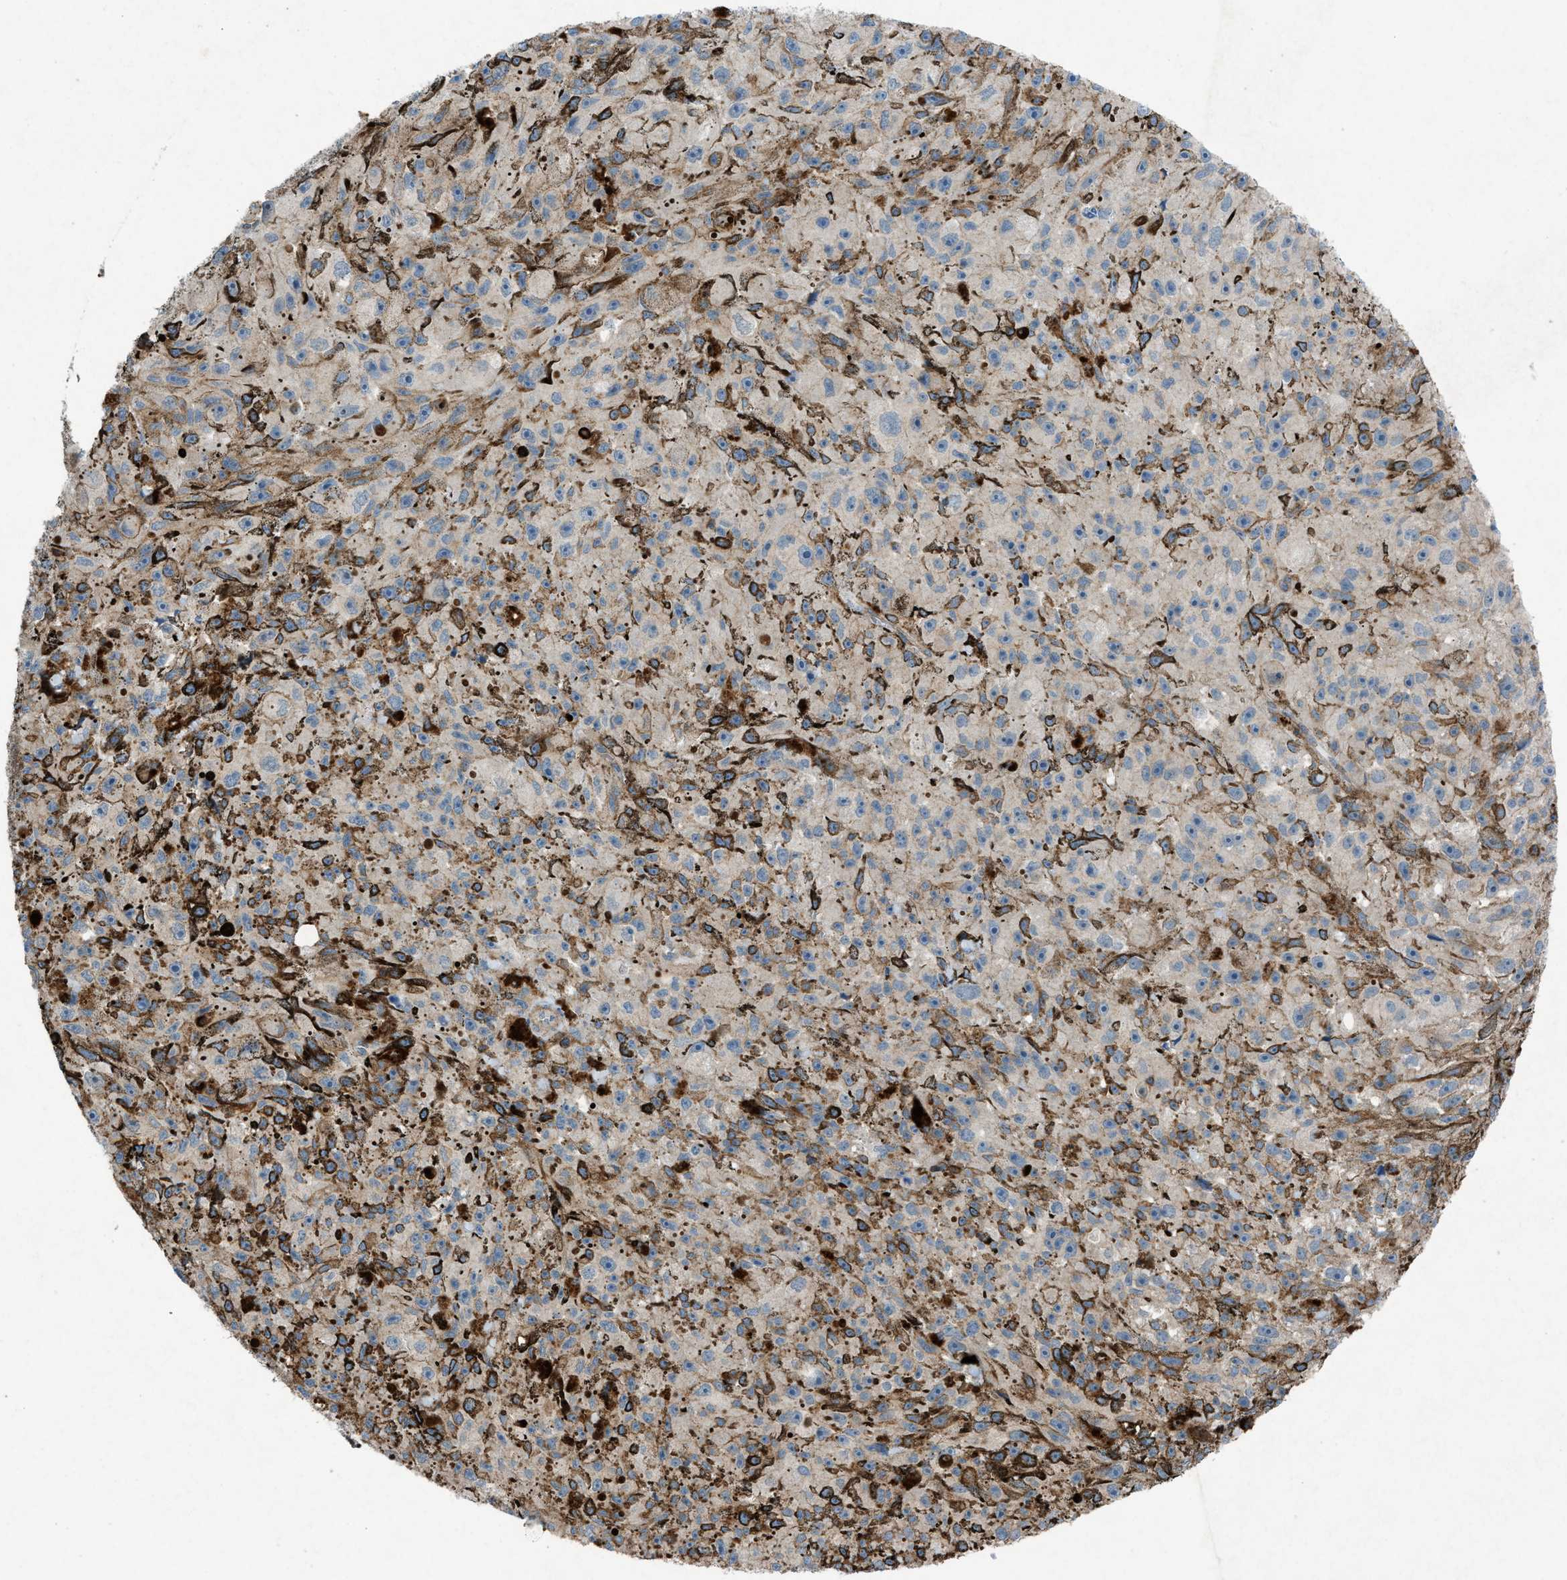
{"staining": {"intensity": "weak", "quantity": "25%-75%", "location": "cytoplasmic/membranous"}, "tissue": "melanoma", "cell_type": "Tumor cells", "image_type": "cancer", "snomed": [{"axis": "morphology", "description": "Malignant melanoma, NOS"}, {"axis": "topography", "description": "Skin"}], "caption": "Approximately 25%-75% of tumor cells in human melanoma show weak cytoplasmic/membranous protein positivity as visualized by brown immunohistochemical staining.", "gene": "NCK2", "patient": {"sex": "female", "age": 104}}